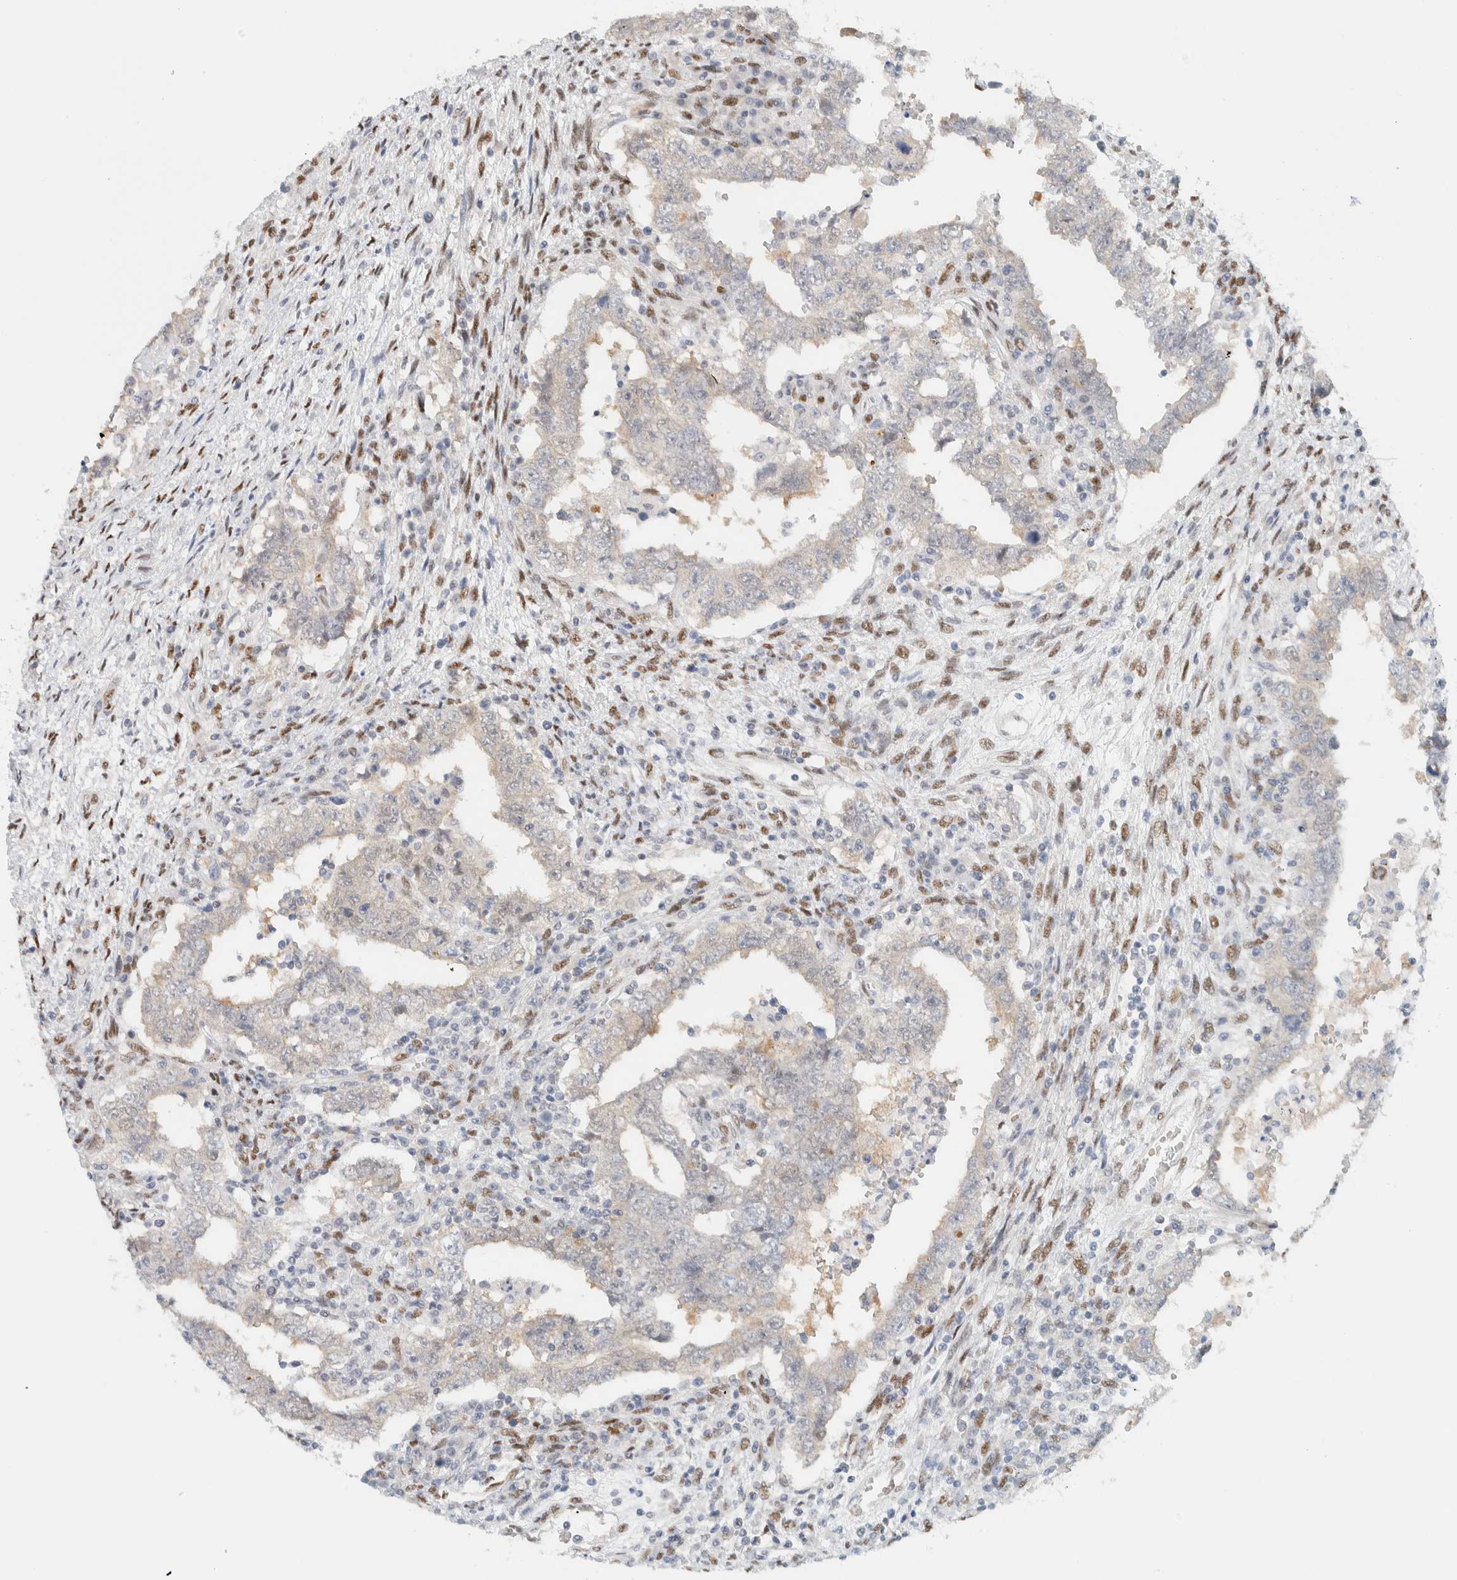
{"staining": {"intensity": "negative", "quantity": "none", "location": "none"}, "tissue": "testis cancer", "cell_type": "Tumor cells", "image_type": "cancer", "snomed": [{"axis": "morphology", "description": "Carcinoma, Embryonal, NOS"}, {"axis": "topography", "description": "Testis"}], "caption": "An image of testis embryonal carcinoma stained for a protein exhibits no brown staining in tumor cells. (DAB immunohistochemistry (IHC) visualized using brightfield microscopy, high magnification).", "gene": "ZNF683", "patient": {"sex": "male", "age": 26}}